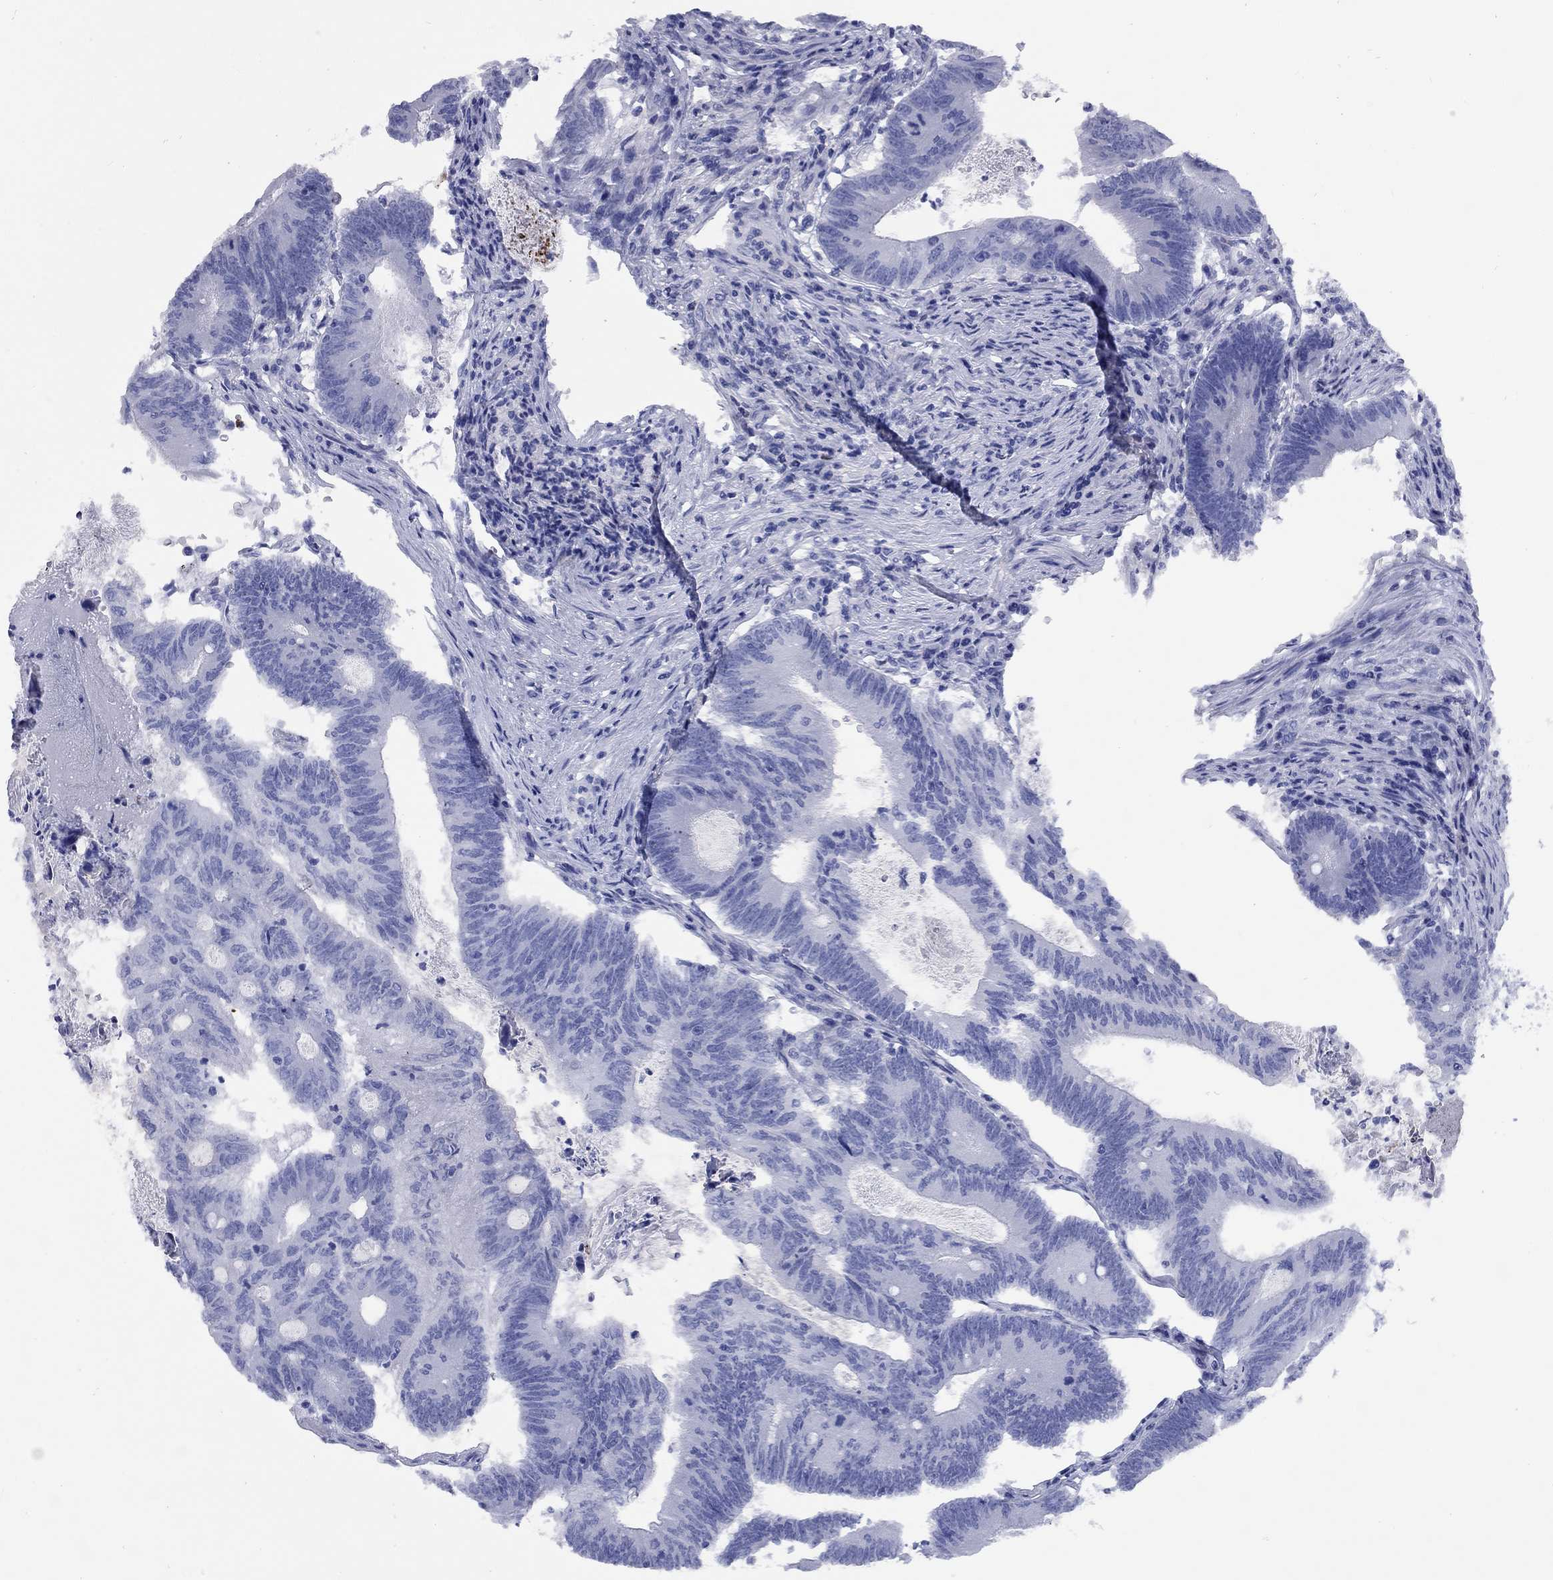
{"staining": {"intensity": "negative", "quantity": "none", "location": "none"}, "tissue": "colorectal cancer", "cell_type": "Tumor cells", "image_type": "cancer", "snomed": [{"axis": "morphology", "description": "Adenocarcinoma, NOS"}, {"axis": "topography", "description": "Colon"}], "caption": "Colorectal adenocarcinoma was stained to show a protein in brown. There is no significant staining in tumor cells. Nuclei are stained in blue.", "gene": "CCNA1", "patient": {"sex": "female", "age": 70}}